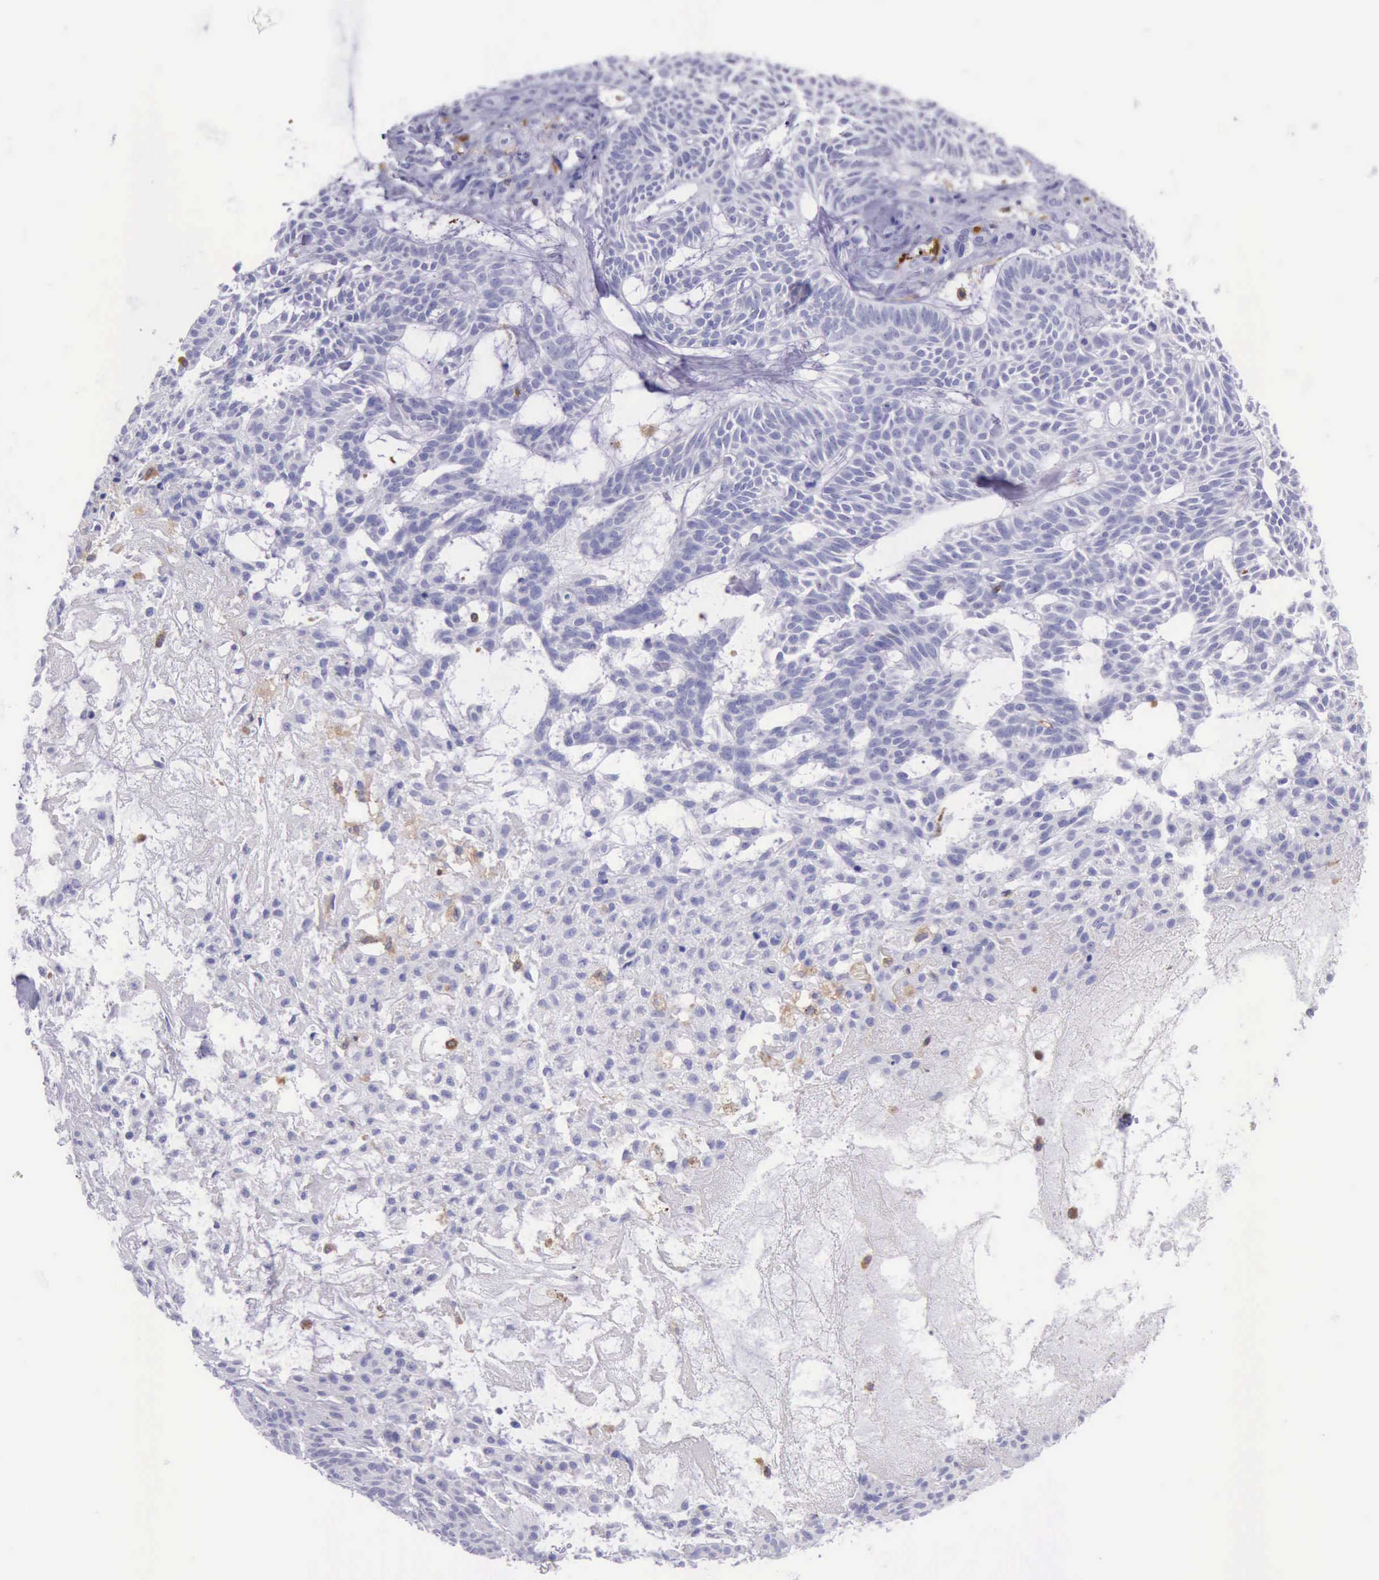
{"staining": {"intensity": "negative", "quantity": "none", "location": "none"}, "tissue": "skin cancer", "cell_type": "Tumor cells", "image_type": "cancer", "snomed": [{"axis": "morphology", "description": "Basal cell carcinoma"}, {"axis": "topography", "description": "Skin"}], "caption": "This is a photomicrograph of immunohistochemistry staining of skin cancer (basal cell carcinoma), which shows no positivity in tumor cells.", "gene": "BTK", "patient": {"sex": "male", "age": 75}}